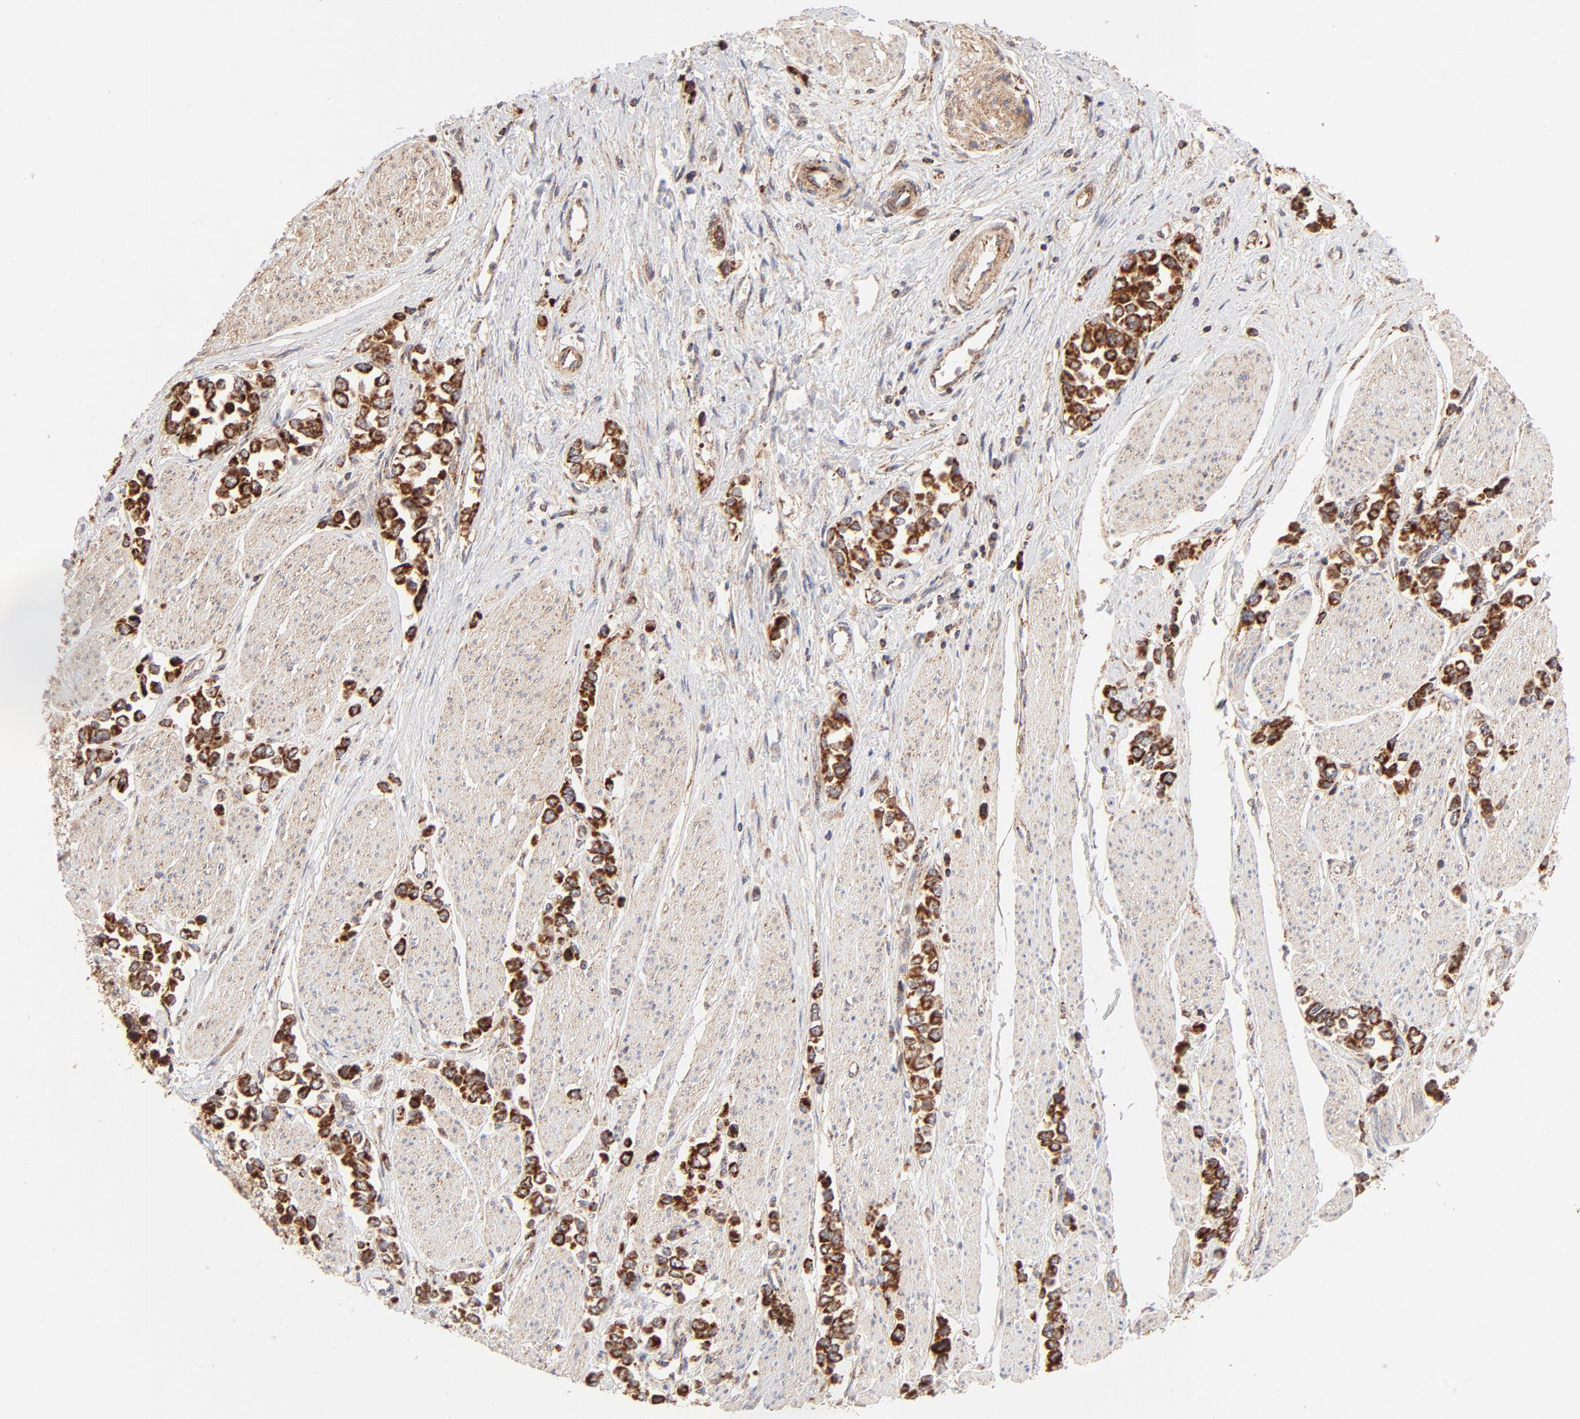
{"staining": {"intensity": "strong", "quantity": ">75%", "location": "cytoplasmic/membranous"}, "tissue": "stomach cancer", "cell_type": "Tumor cells", "image_type": "cancer", "snomed": [{"axis": "morphology", "description": "Adenocarcinoma, NOS"}, {"axis": "topography", "description": "Stomach, upper"}], "caption": "Tumor cells reveal strong cytoplasmic/membranous positivity in about >75% of cells in stomach cancer (adenocarcinoma).", "gene": "CSPG4", "patient": {"sex": "male", "age": 76}}